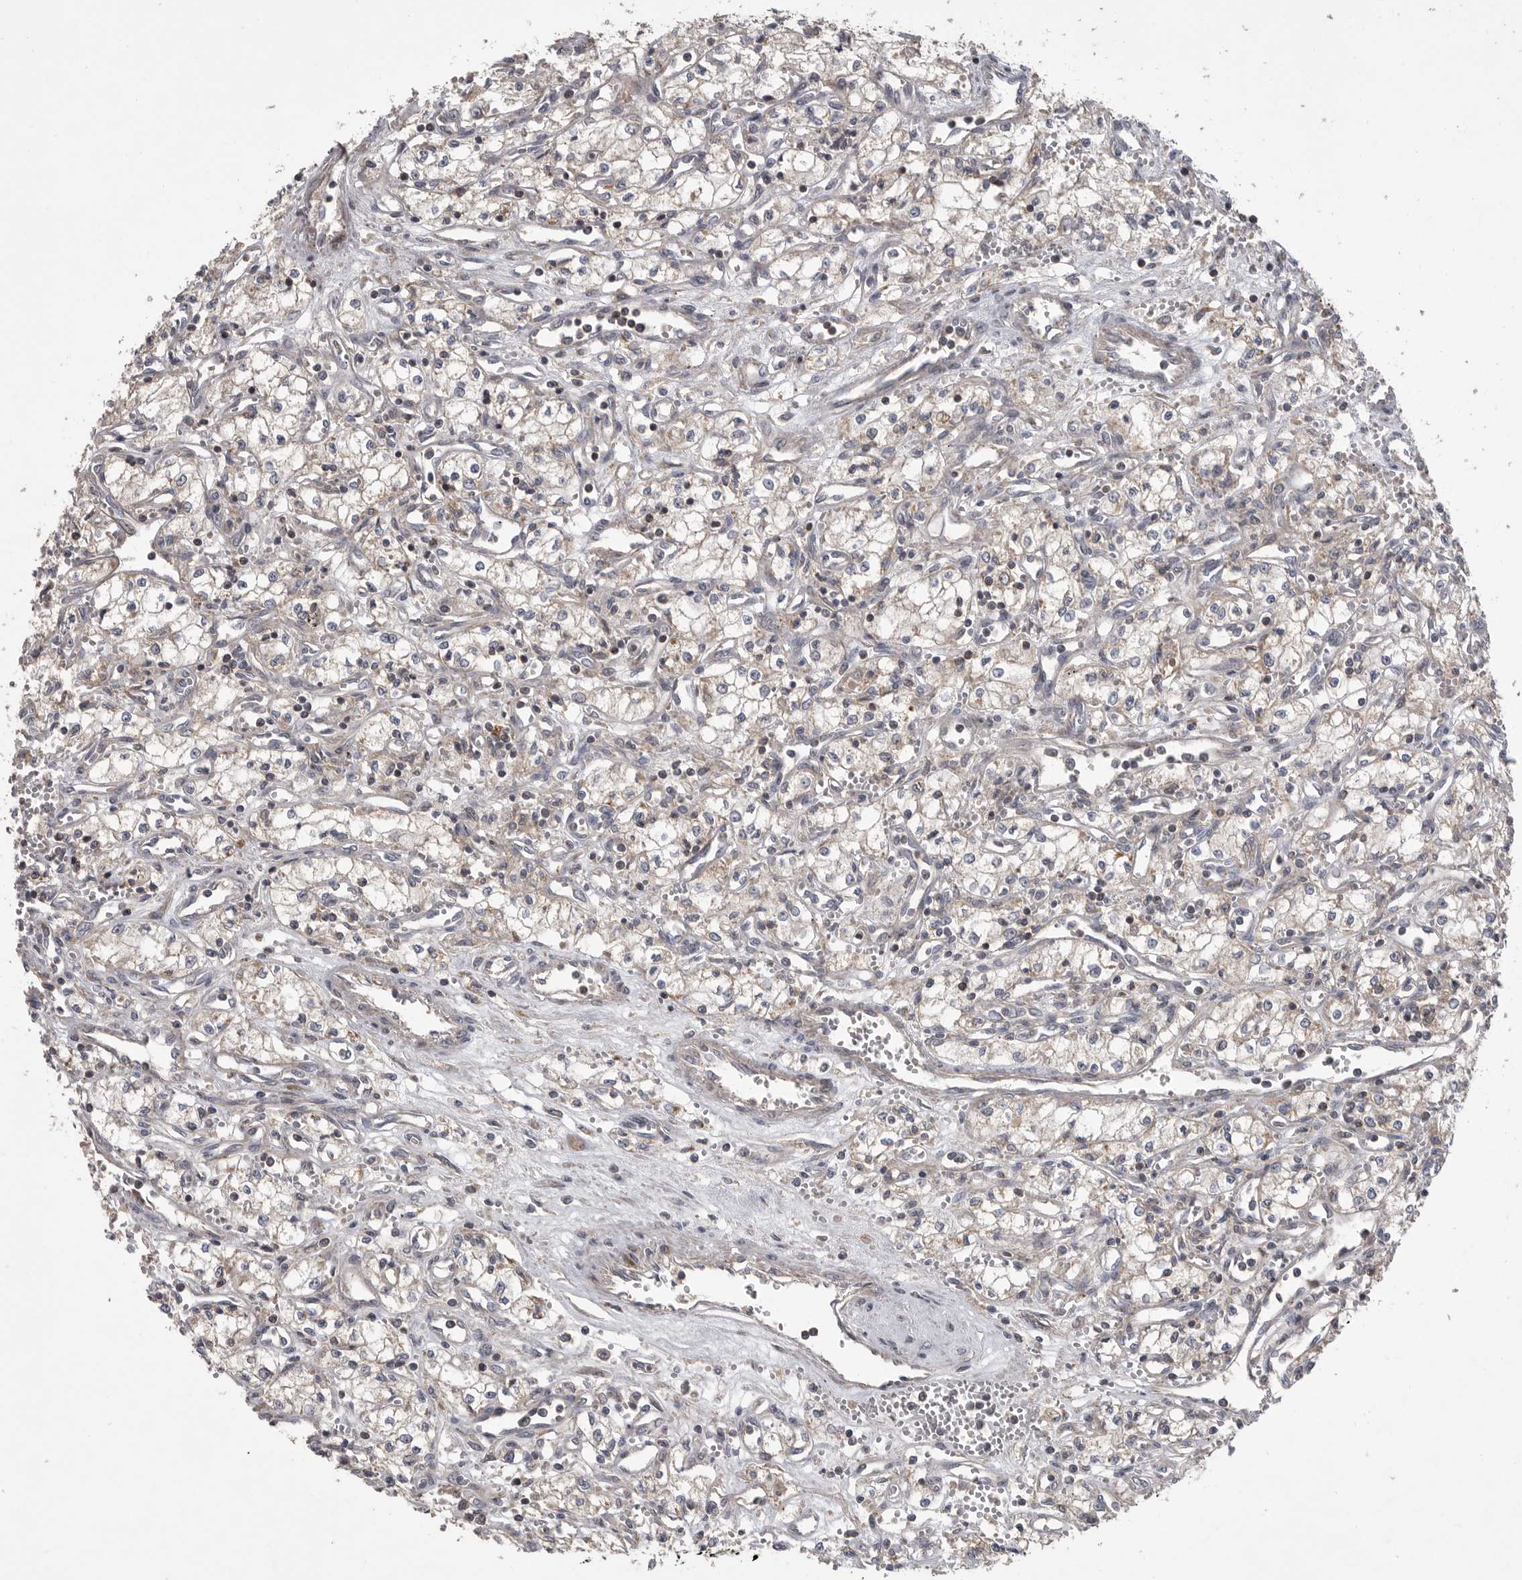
{"staining": {"intensity": "weak", "quantity": ">75%", "location": "cytoplasmic/membranous"}, "tissue": "renal cancer", "cell_type": "Tumor cells", "image_type": "cancer", "snomed": [{"axis": "morphology", "description": "Adenocarcinoma, NOS"}, {"axis": "topography", "description": "Kidney"}], "caption": "Brown immunohistochemical staining in renal cancer (adenocarcinoma) displays weak cytoplasmic/membranous expression in approximately >75% of tumor cells.", "gene": "CRP", "patient": {"sex": "male", "age": 59}}